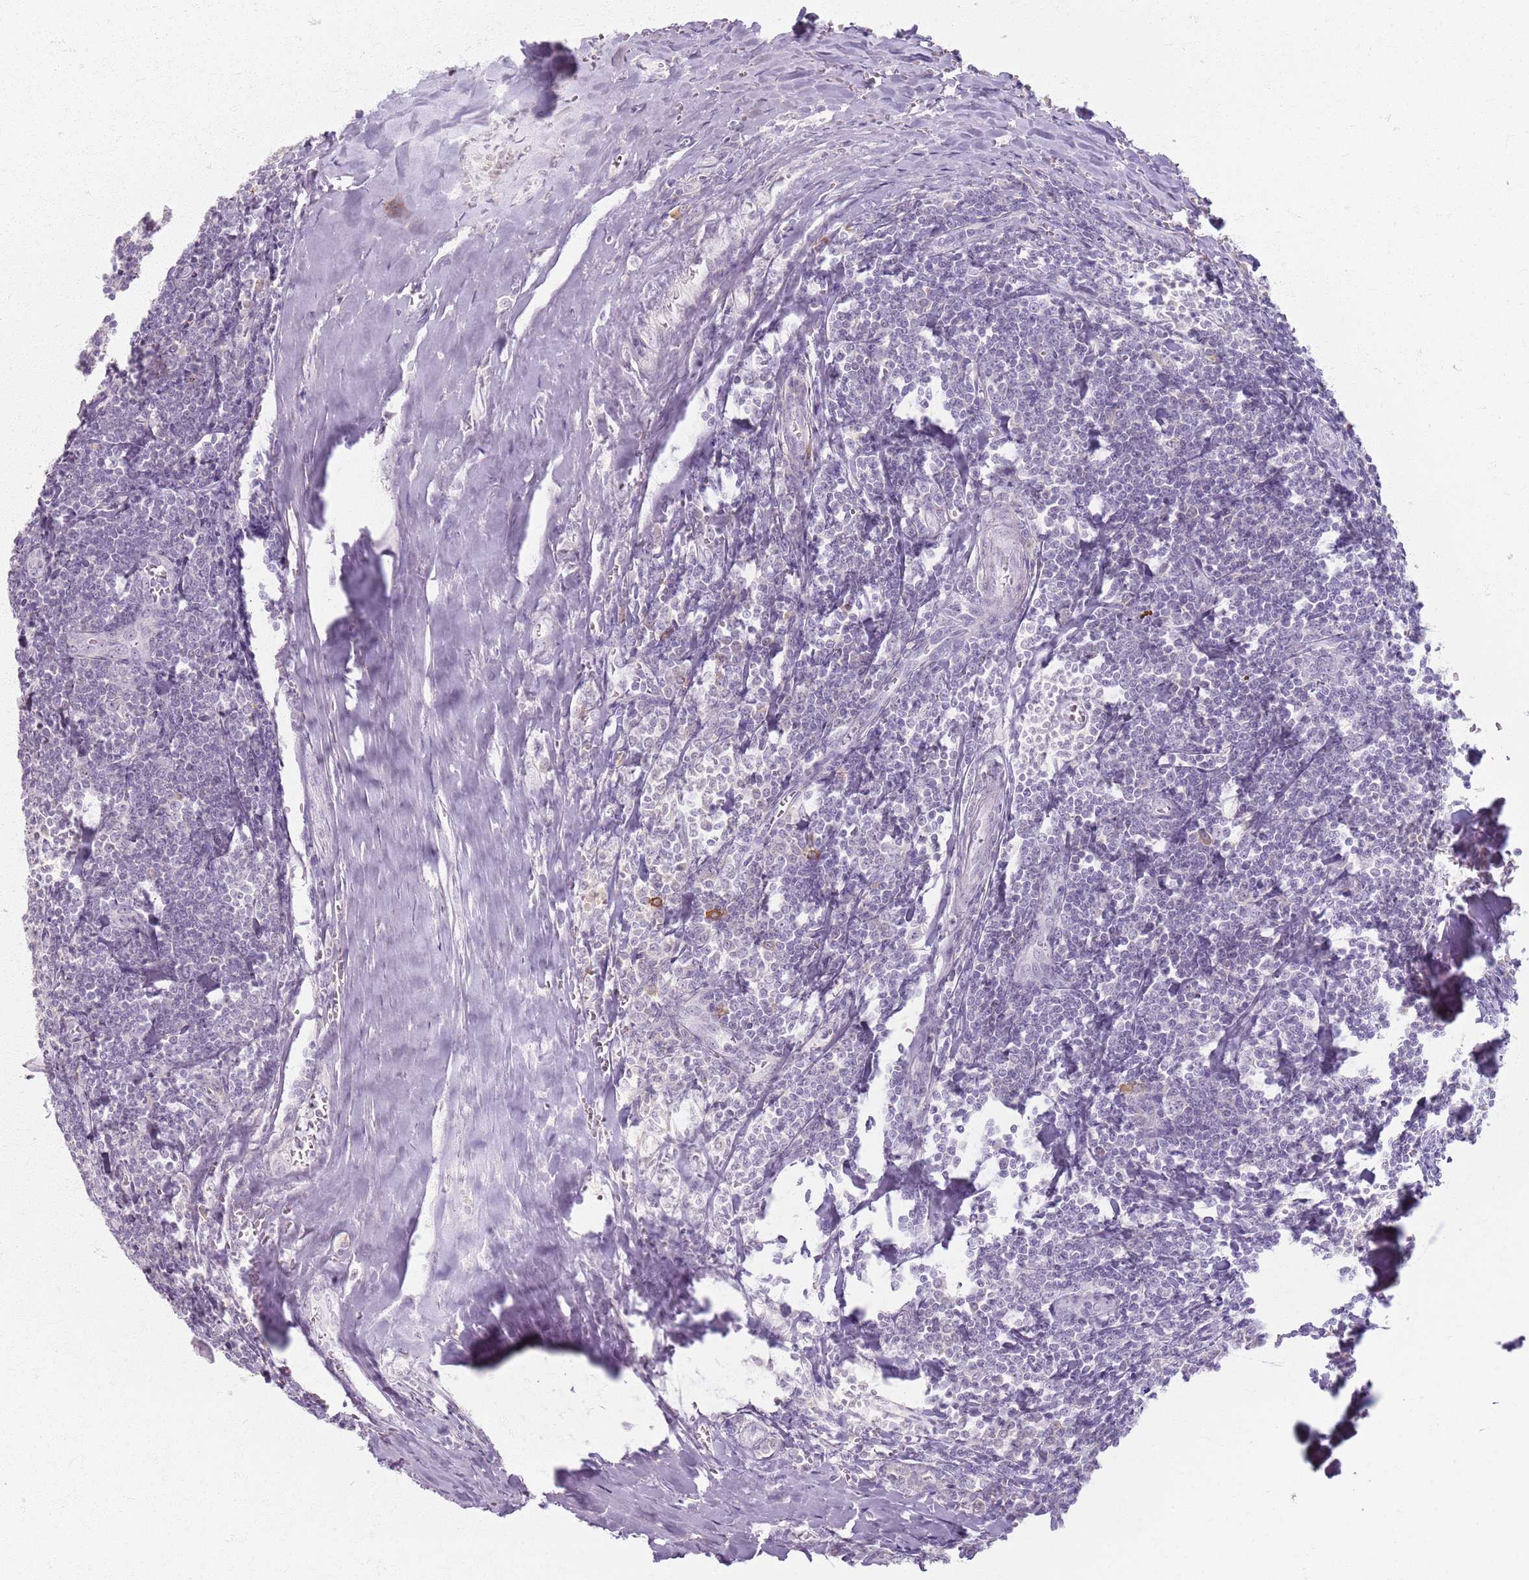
{"staining": {"intensity": "negative", "quantity": "none", "location": "none"}, "tissue": "tonsil", "cell_type": "Germinal center cells", "image_type": "normal", "snomed": [{"axis": "morphology", "description": "Normal tissue, NOS"}, {"axis": "topography", "description": "Tonsil"}], "caption": "Immunohistochemical staining of unremarkable tonsil reveals no significant staining in germinal center cells. (DAB (3,3'-diaminobenzidine) immunohistochemistry (IHC) with hematoxylin counter stain).", "gene": "CRIPT", "patient": {"sex": "male", "age": 27}}